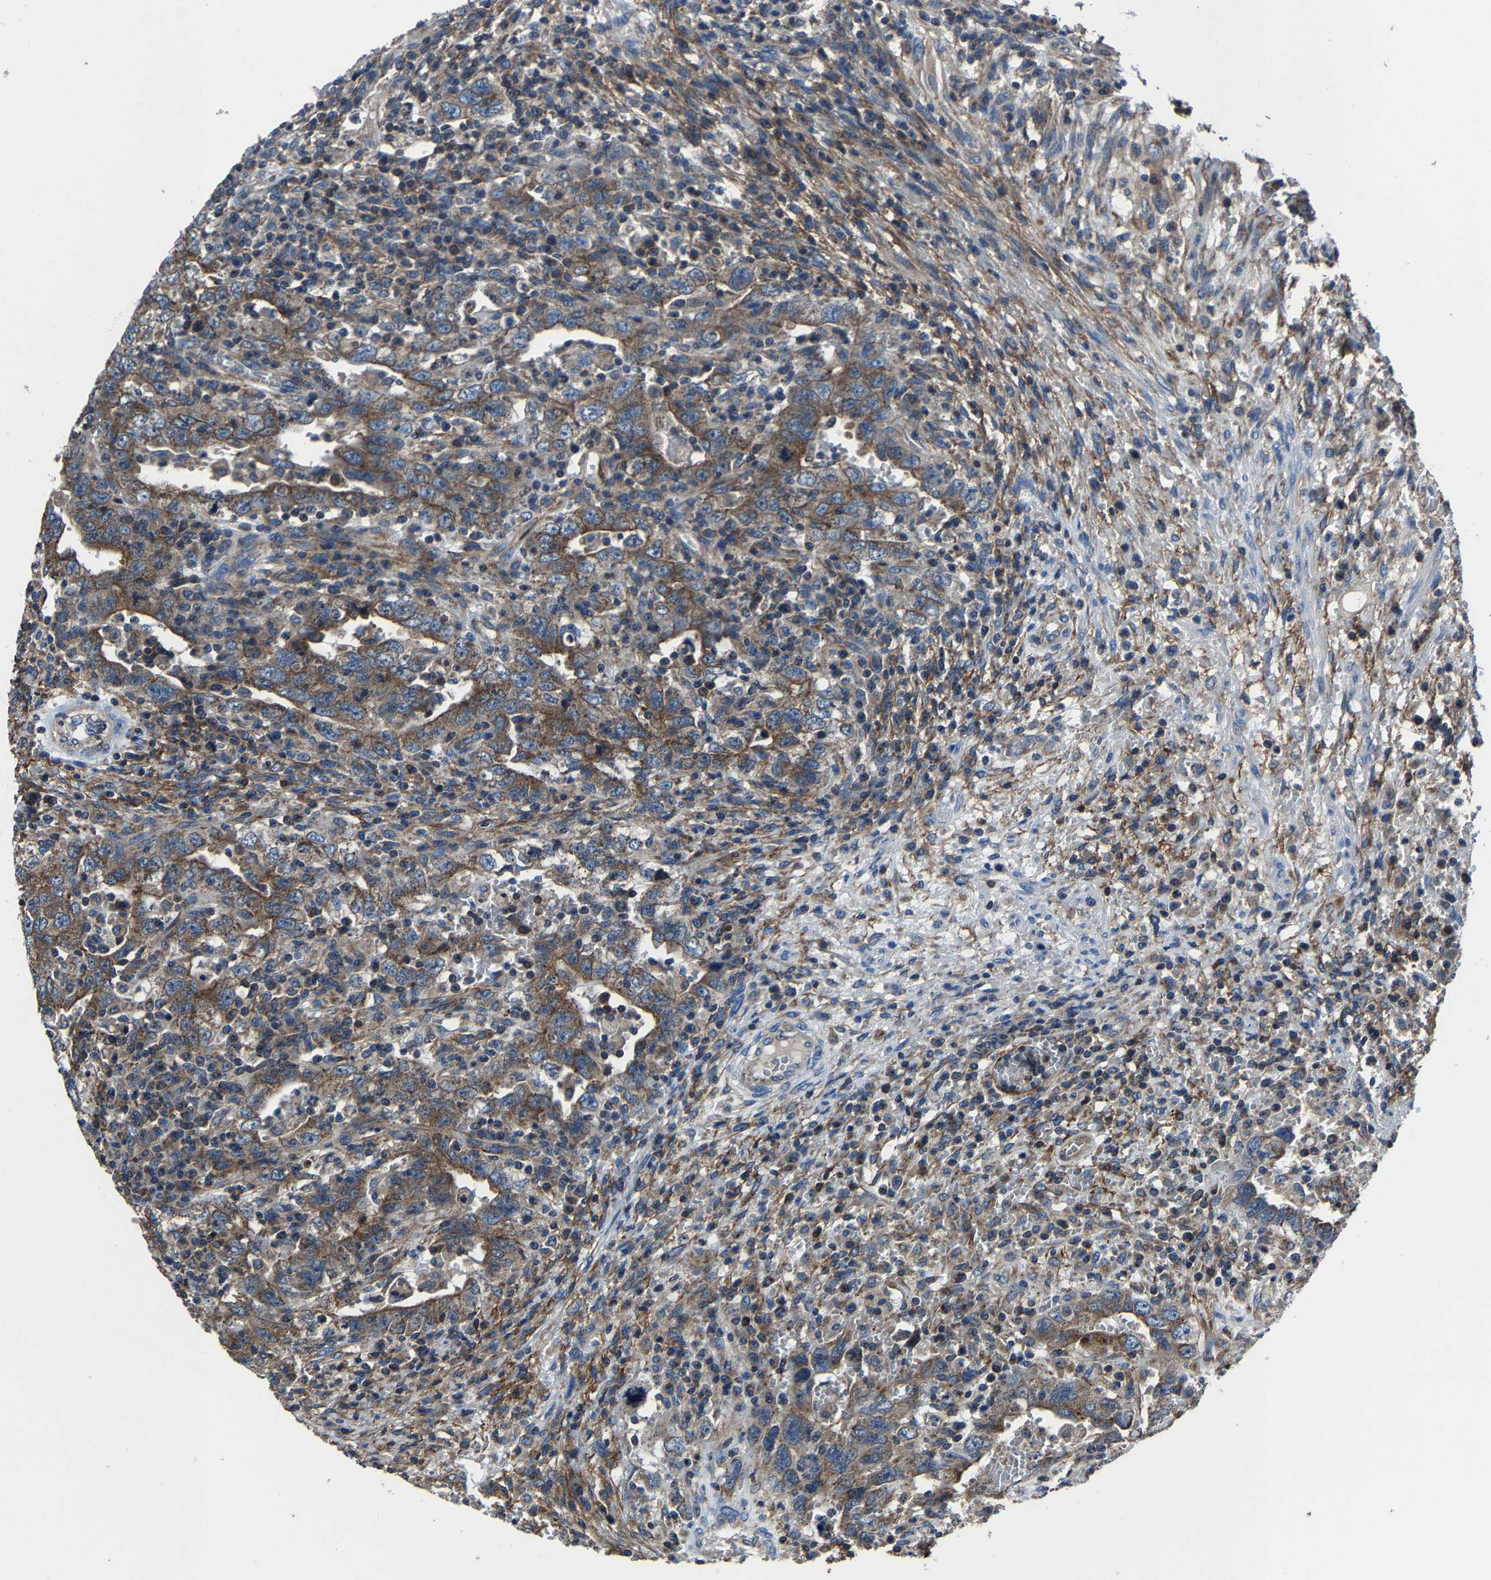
{"staining": {"intensity": "moderate", "quantity": ">75%", "location": "cytoplasmic/membranous"}, "tissue": "testis cancer", "cell_type": "Tumor cells", "image_type": "cancer", "snomed": [{"axis": "morphology", "description": "Carcinoma, Embryonal, NOS"}, {"axis": "topography", "description": "Testis"}], "caption": "Protein analysis of embryonal carcinoma (testis) tissue exhibits moderate cytoplasmic/membranous positivity in about >75% of tumor cells. The protein of interest is stained brown, and the nuclei are stained in blue (DAB (3,3'-diaminobenzidine) IHC with brightfield microscopy, high magnification).", "gene": "KIAA1958", "patient": {"sex": "male", "age": 26}}